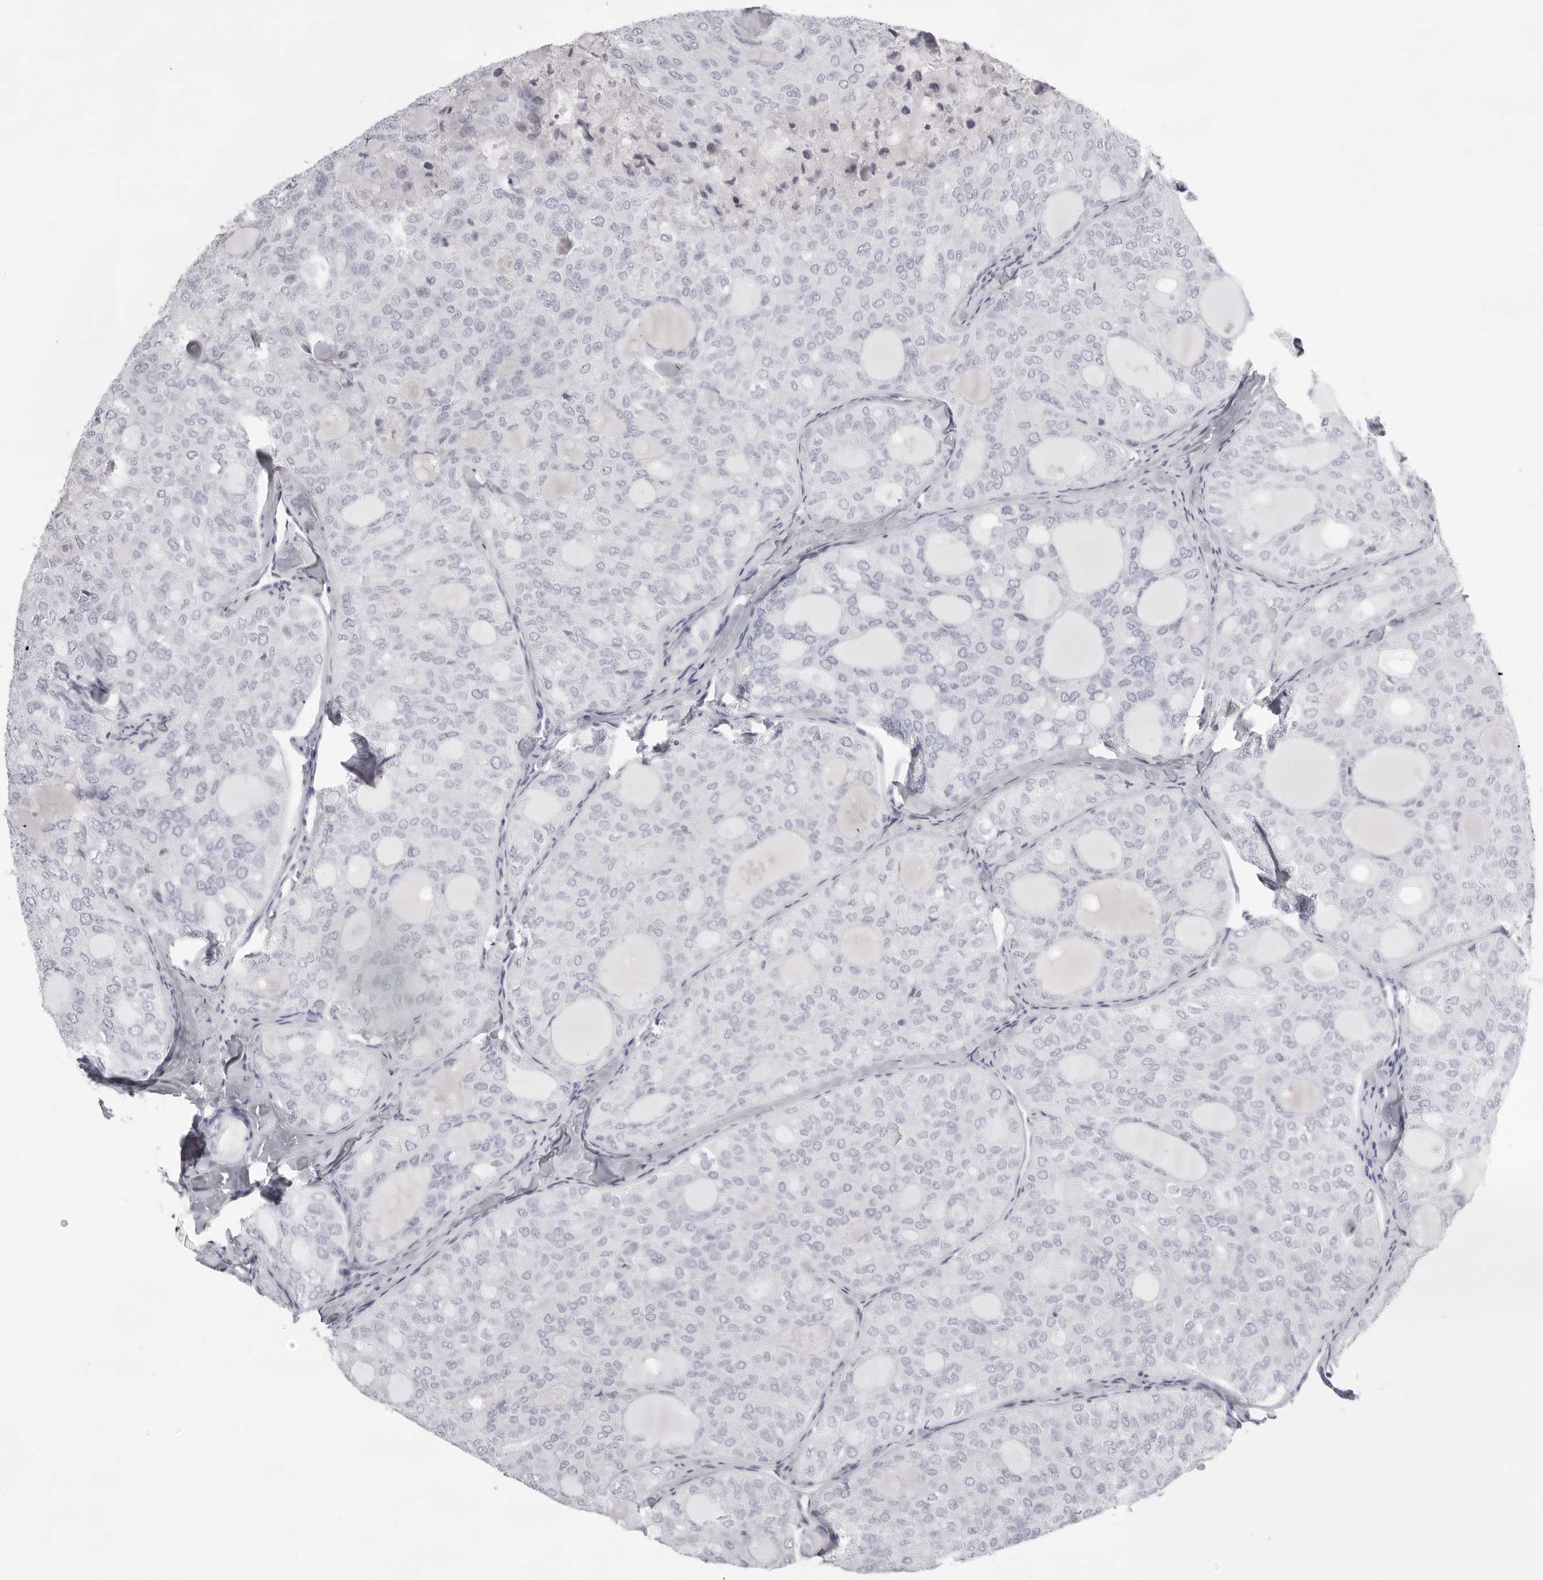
{"staining": {"intensity": "negative", "quantity": "none", "location": "none"}, "tissue": "thyroid cancer", "cell_type": "Tumor cells", "image_type": "cancer", "snomed": [{"axis": "morphology", "description": "Follicular adenoma carcinoma, NOS"}, {"axis": "topography", "description": "Thyroid gland"}], "caption": "High magnification brightfield microscopy of follicular adenoma carcinoma (thyroid) stained with DAB (3,3'-diaminobenzidine) (brown) and counterstained with hematoxylin (blue): tumor cells show no significant positivity.", "gene": "TMOD4", "patient": {"sex": "male", "age": 75}}